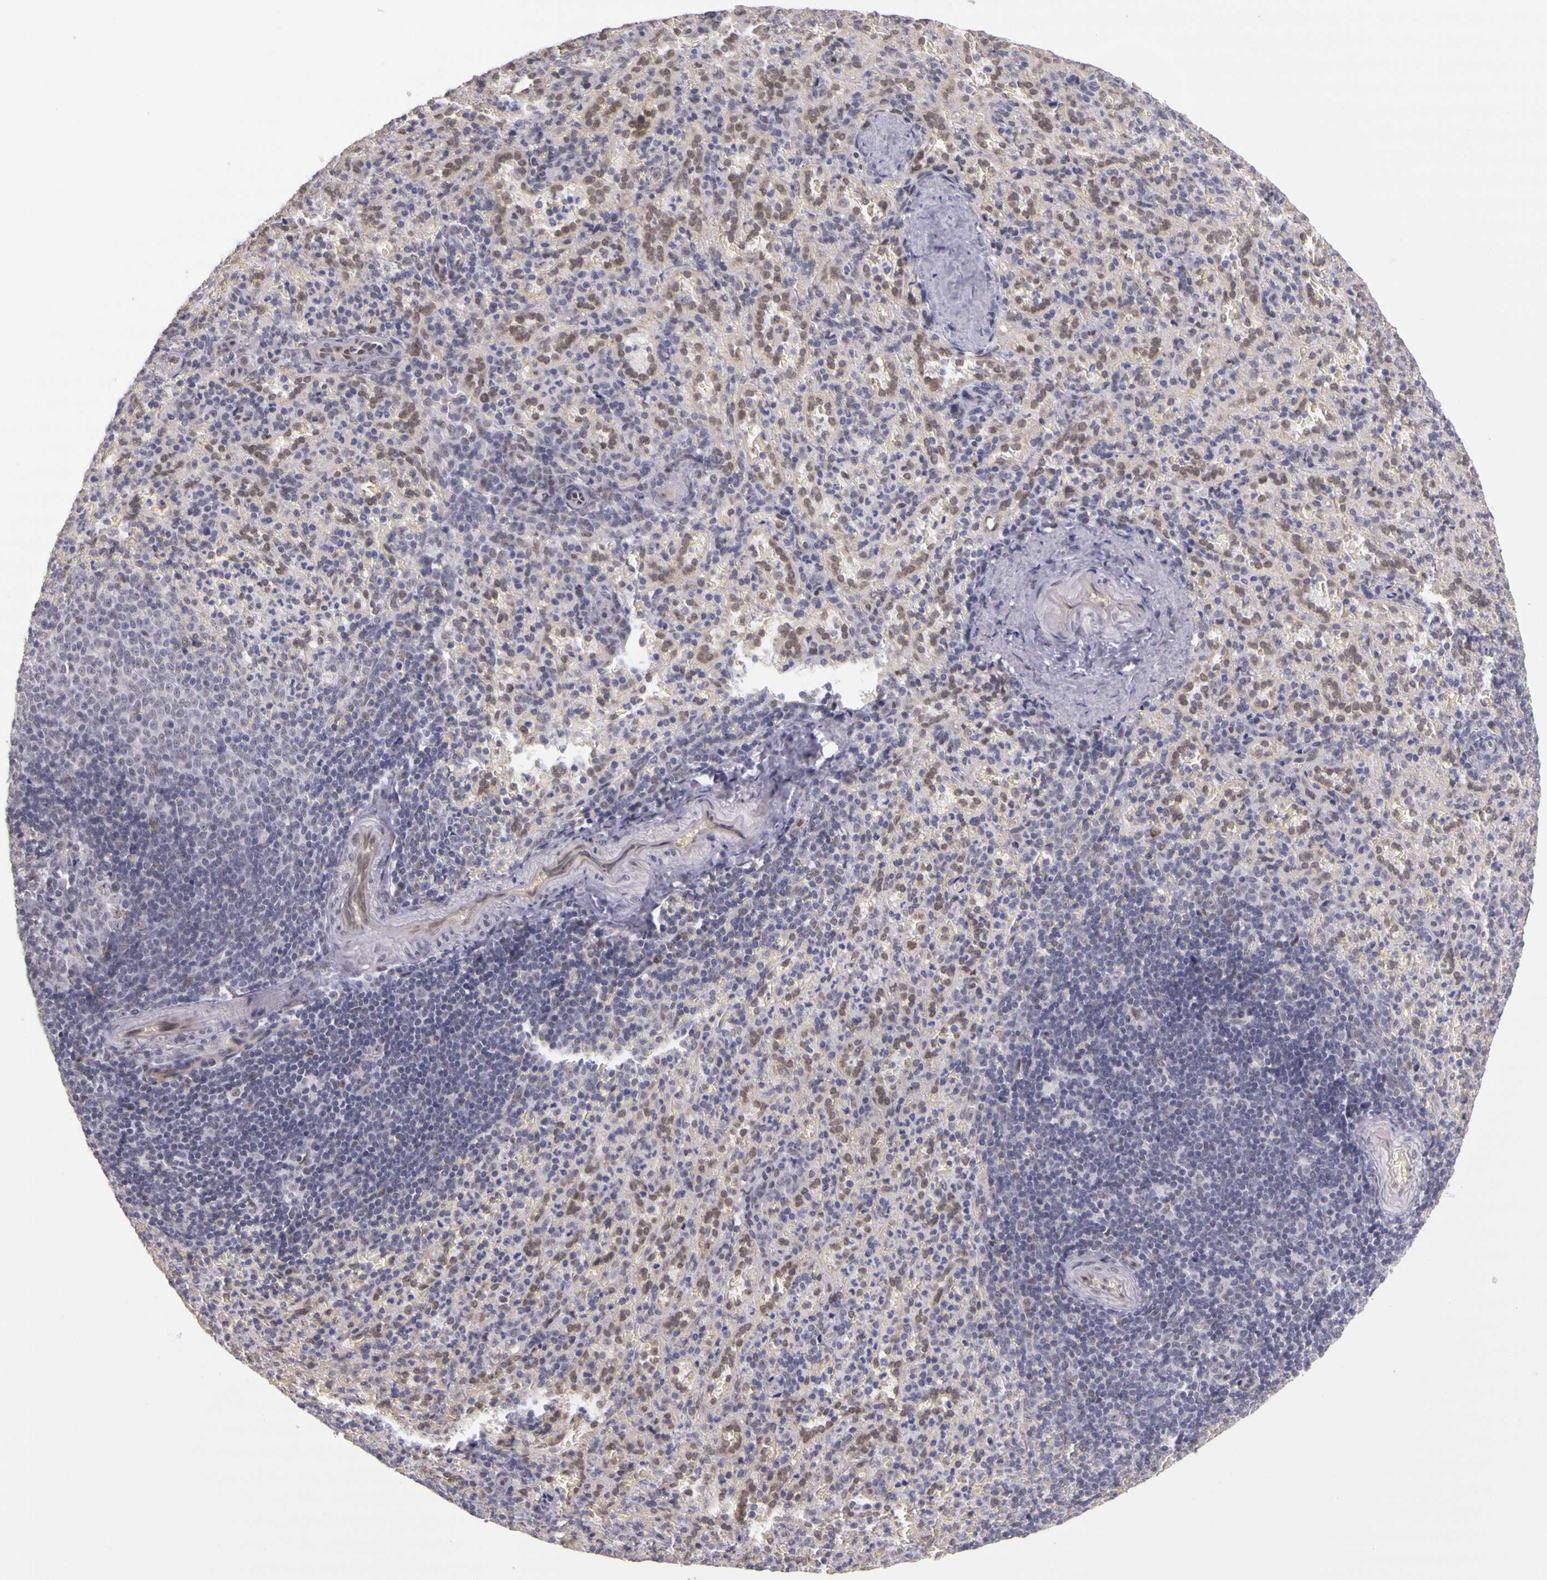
{"staining": {"intensity": "weak", "quantity": "25%-75%", "location": "nuclear"}, "tissue": "spleen", "cell_type": "Cells in red pulp", "image_type": "normal", "snomed": [{"axis": "morphology", "description": "Normal tissue, NOS"}, {"axis": "topography", "description": "Spleen"}], "caption": "Protein expression by immunohistochemistry displays weak nuclear expression in about 25%-75% of cells in red pulp in benign spleen. (brown staining indicates protein expression, while blue staining denotes nuclei).", "gene": "WDR13", "patient": {"sex": "female", "age": 21}}